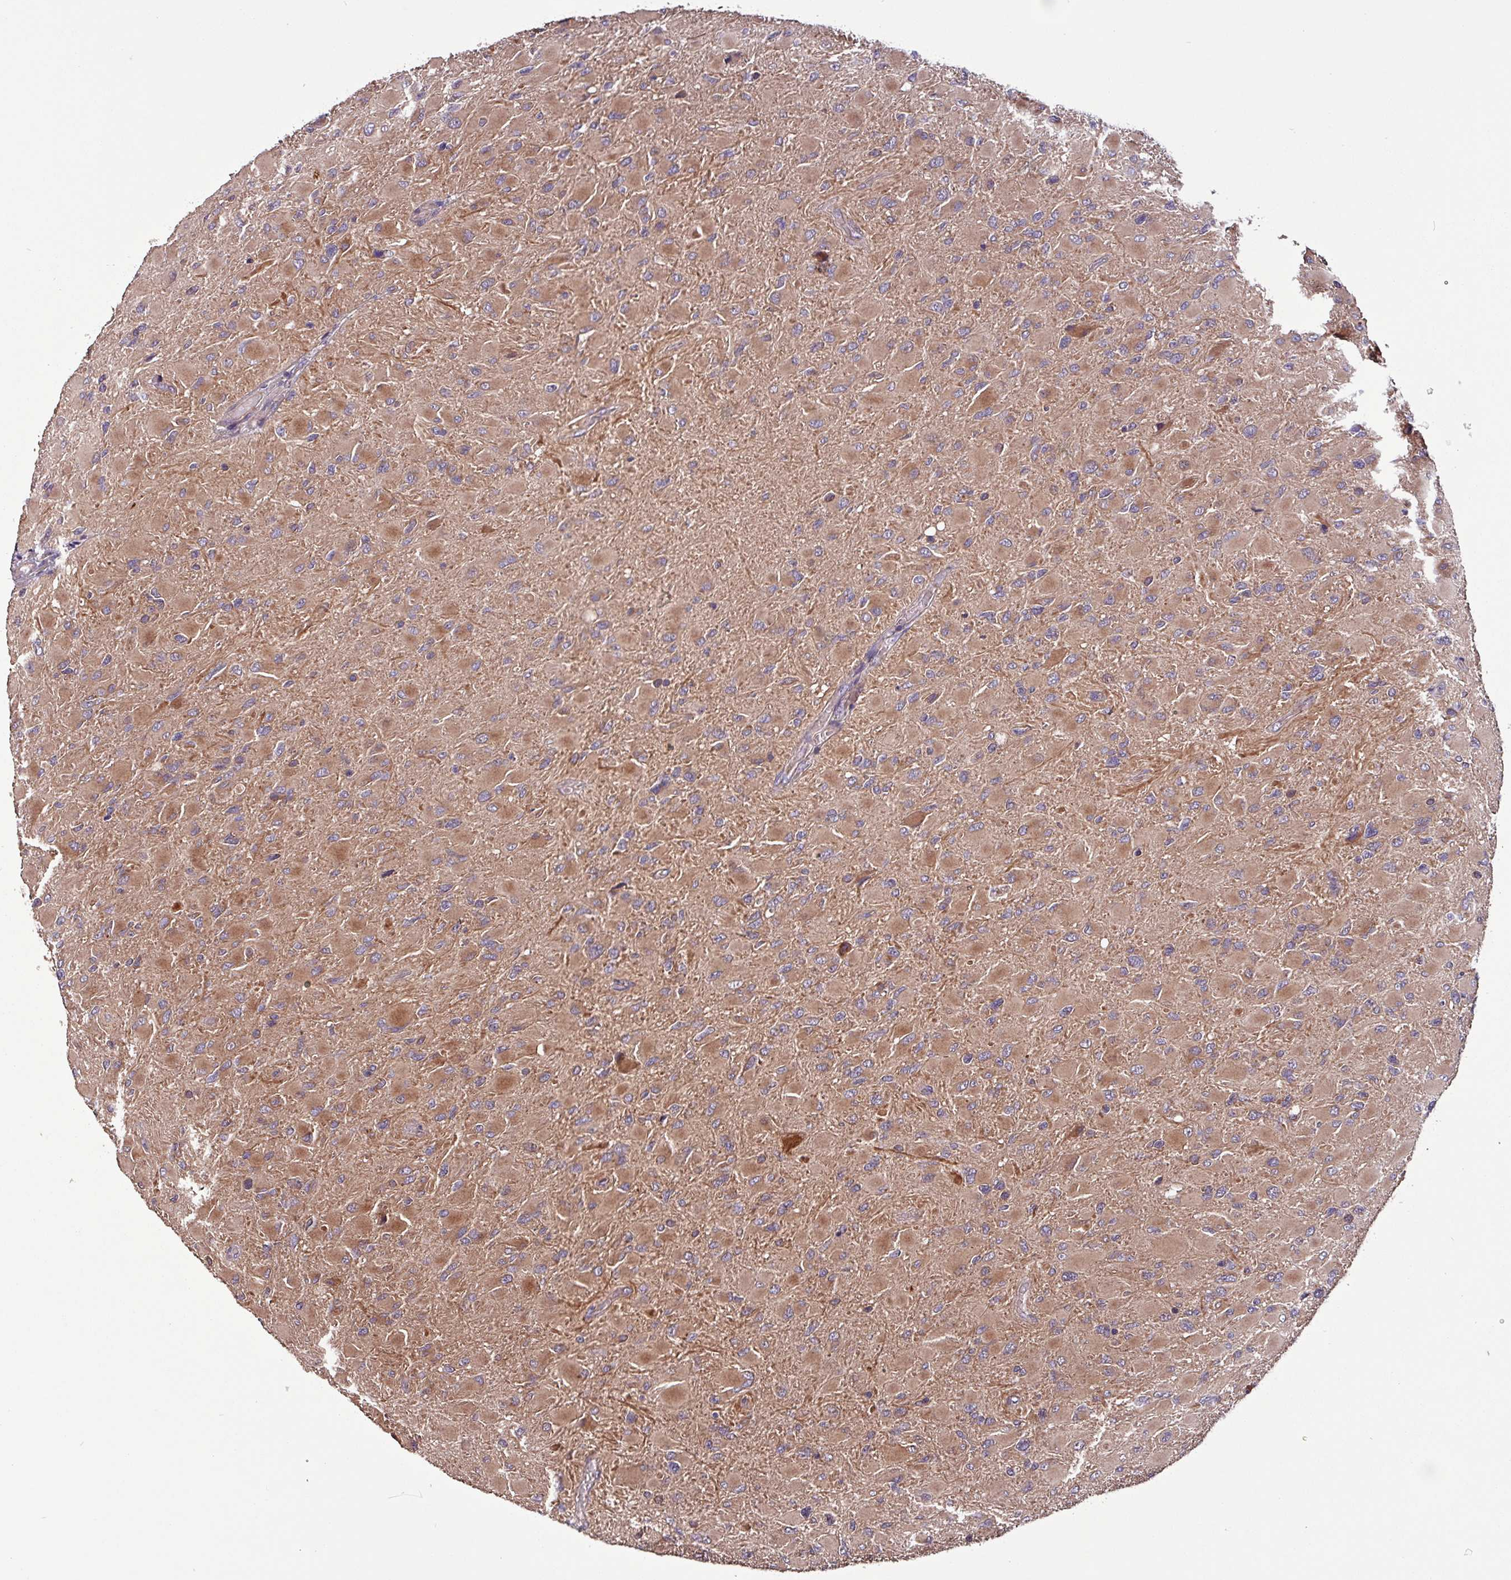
{"staining": {"intensity": "moderate", "quantity": ">75%", "location": "cytoplasmic/membranous"}, "tissue": "glioma", "cell_type": "Tumor cells", "image_type": "cancer", "snomed": [{"axis": "morphology", "description": "Glioma, malignant, High grade"}, {"axis": "topography", "description": "Cerebral cortex"}], "caption": "Immunohistochemistry micrograph of malignant glioma (high-grade) stained for a protein (brown), which displays medium levels of moderate cytoplasmic/membranous staining in approximately >75% of tumor cells.", "gene": "PAFAH1B2", "patient": {"sex": "female", "age": 36}}